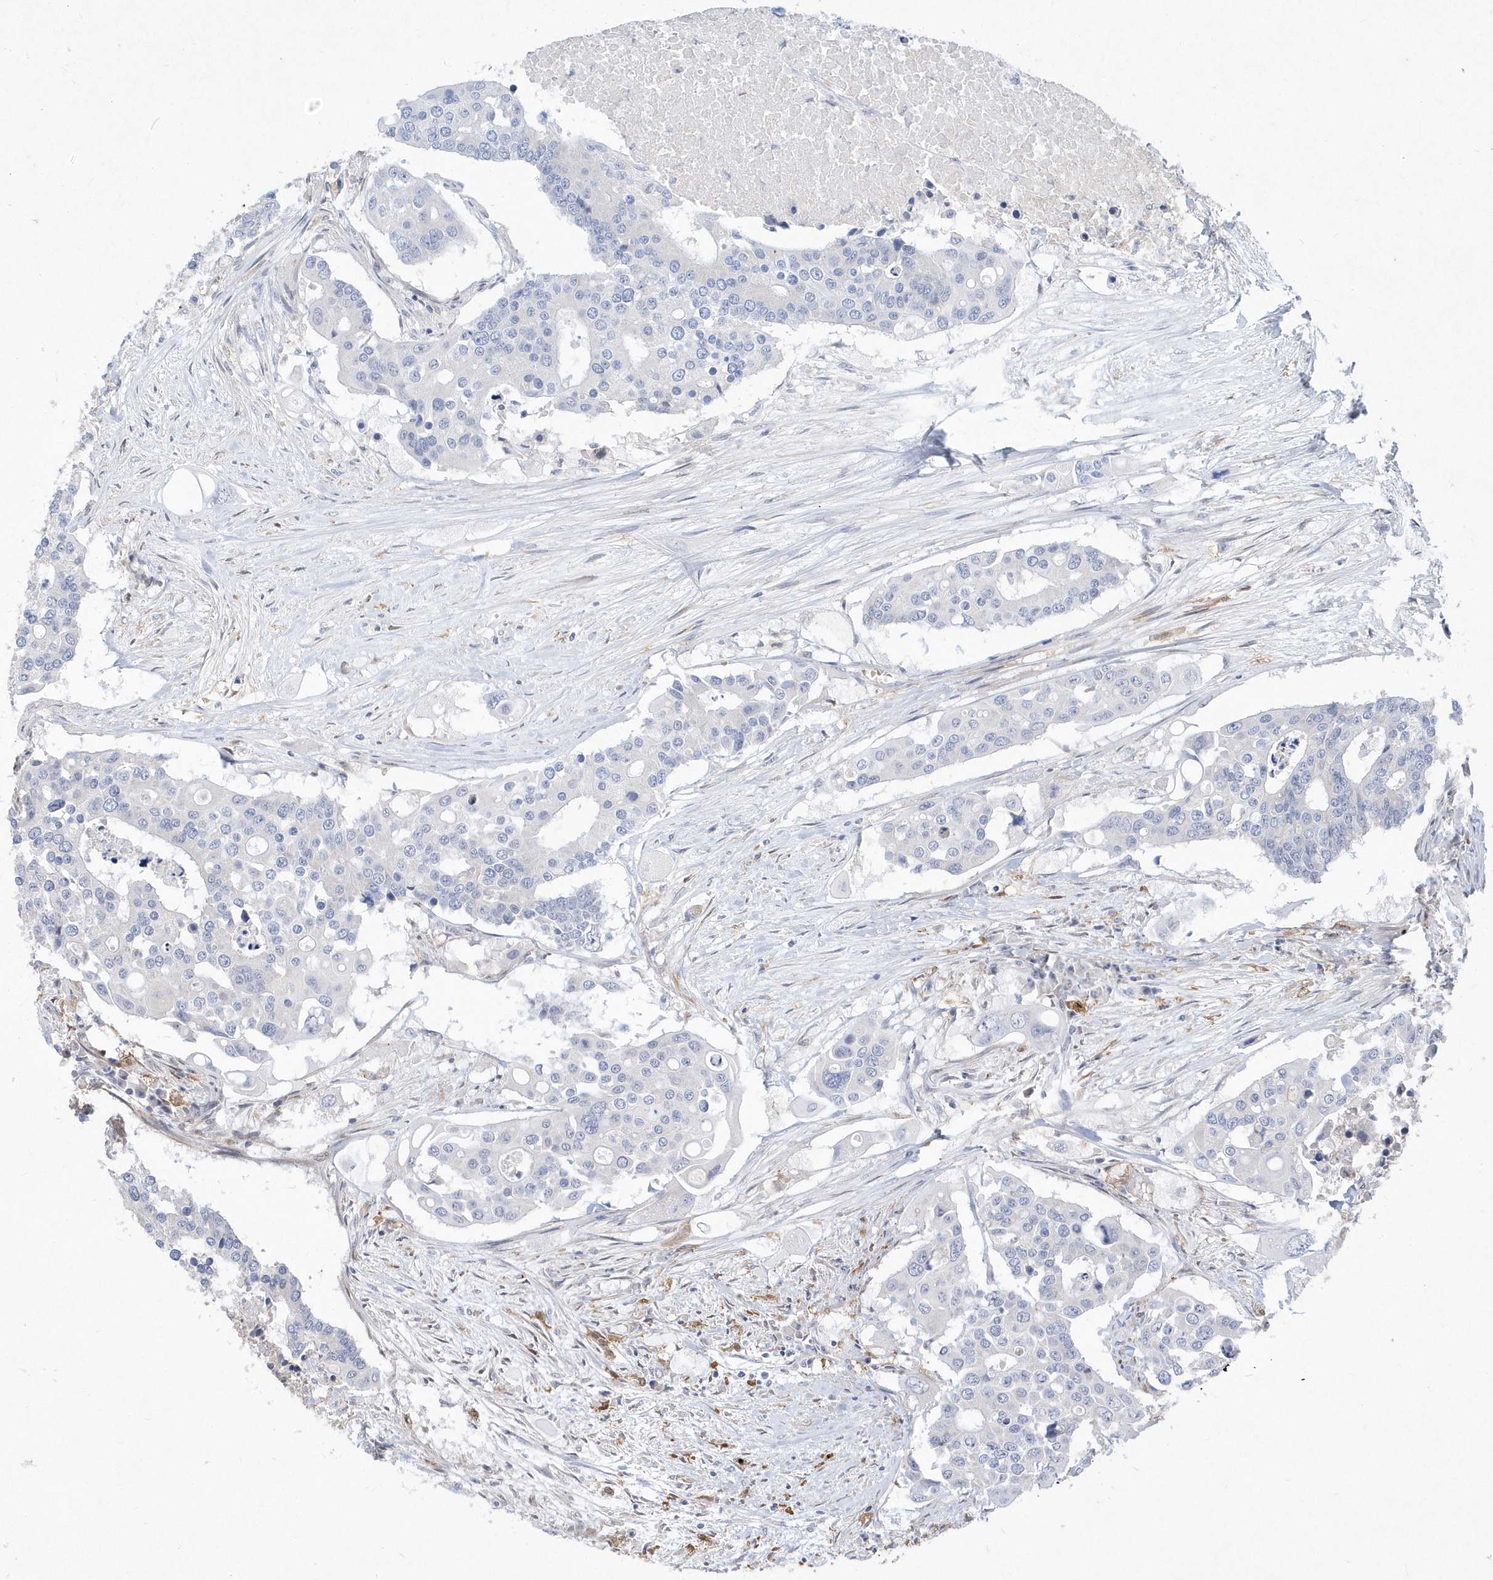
{"staining": {"intensity": "negative", "quantity": "none", "location": "none"}, "tissue": "colorectal cancer", "cell_type": "Tumor cells", "image_type": "cancer", "snomed": [{"axis": "morphology", "description": "Adenocarcinoma, NOS"}, {"axis": "topography", "description": "Colon"}], "caption": "Immunohistochemical staining of colorectal cancer (adenocarcinoma) reveals no significant positivity in tumor cells.", "gene": "TSPEAR", "patient": {"sex": "male", "age": 77}}